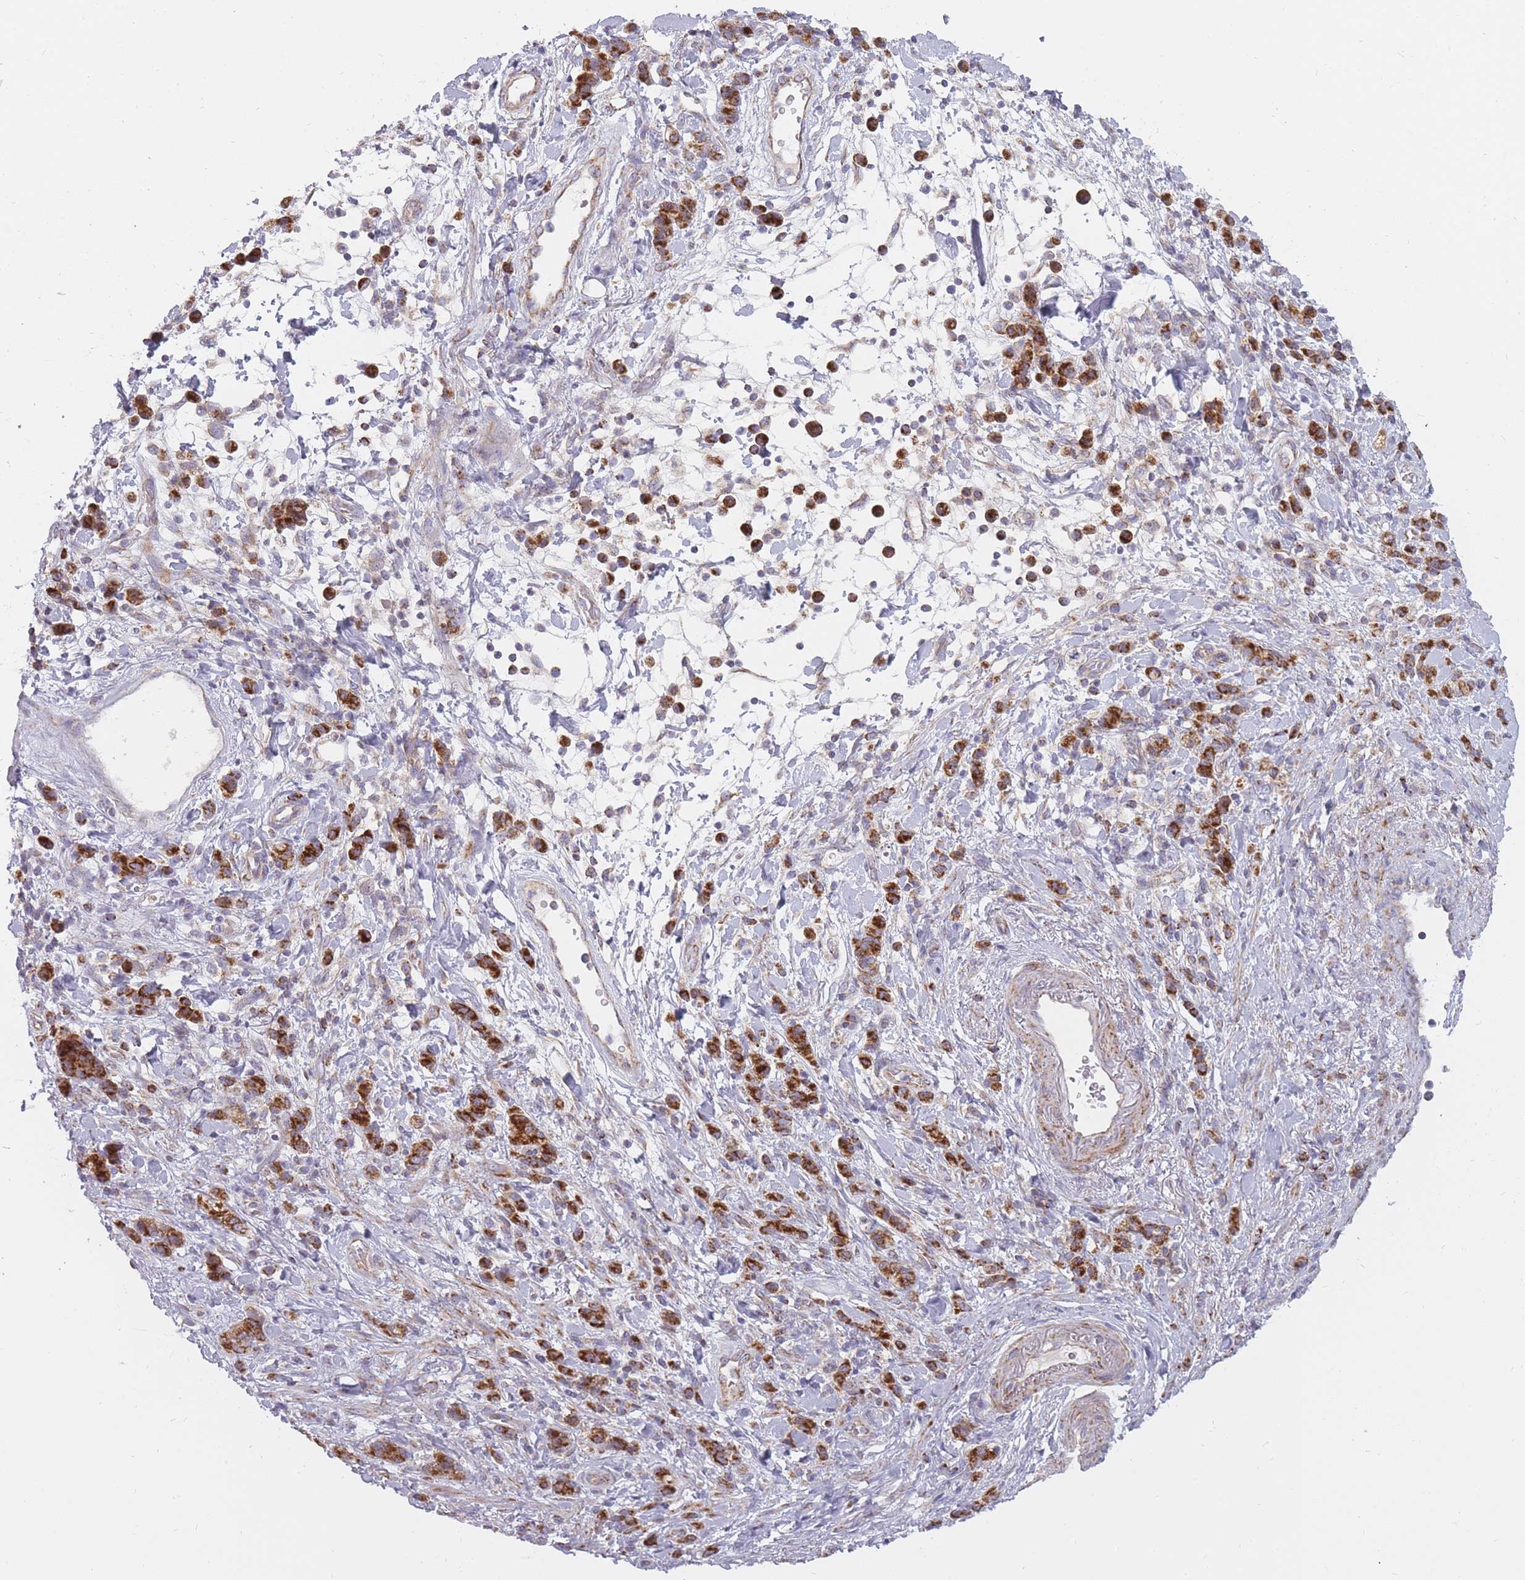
{"staining": {"intensity": "strong", "quantity": ">75%", "location": "cytoplasmic/membranous"}, "tissue": "stomach cancer", "cell_type": "Tumor cells", "image_type": "cancer", "snomed": [{"axis": "morphology", "description": "Adenocarcinoma, NOS"}, {"axis": "topography", "description": "Stomach"}], "caption": "Tumor cells exhibit high levels of strong cytoplasmic/membranous staining in approximately >75% of cells in stomach adenocarcinoma.", "gene": "ALKBH4", "patient": {"sex": "male", "age": 77}}